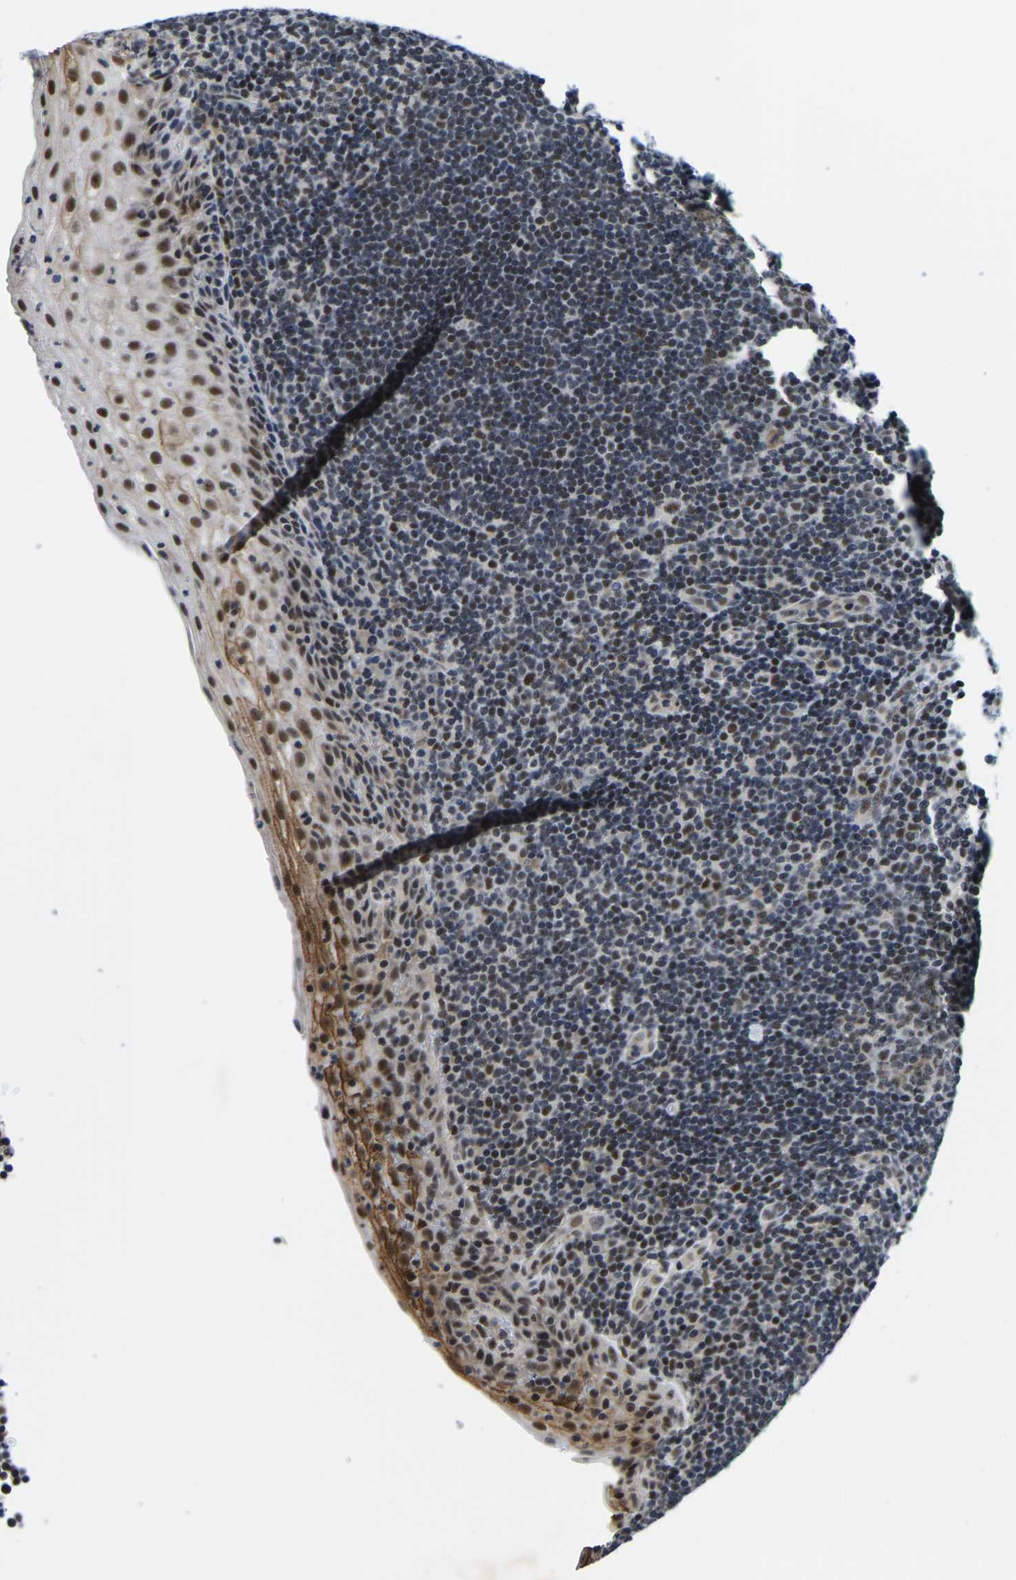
{"staining": {"intensity": "negative", "quantity": "none", "location": "none"}, "tissue": "tonsil", "cell_type": "Germinal center cells", "image_type": "normal", "snomed": [{"axis": "morphology", "description": "Normal tissue, NOS"}, {"axis": "topography", "description": "Tonsil"}], "caption": "An IHC photomicrograph of benign tonsil is shown. There is no staining in germinal center cells of tonsil.", "gene": "POLDIP3", "patient": {"sex": "male", "age": 37}}